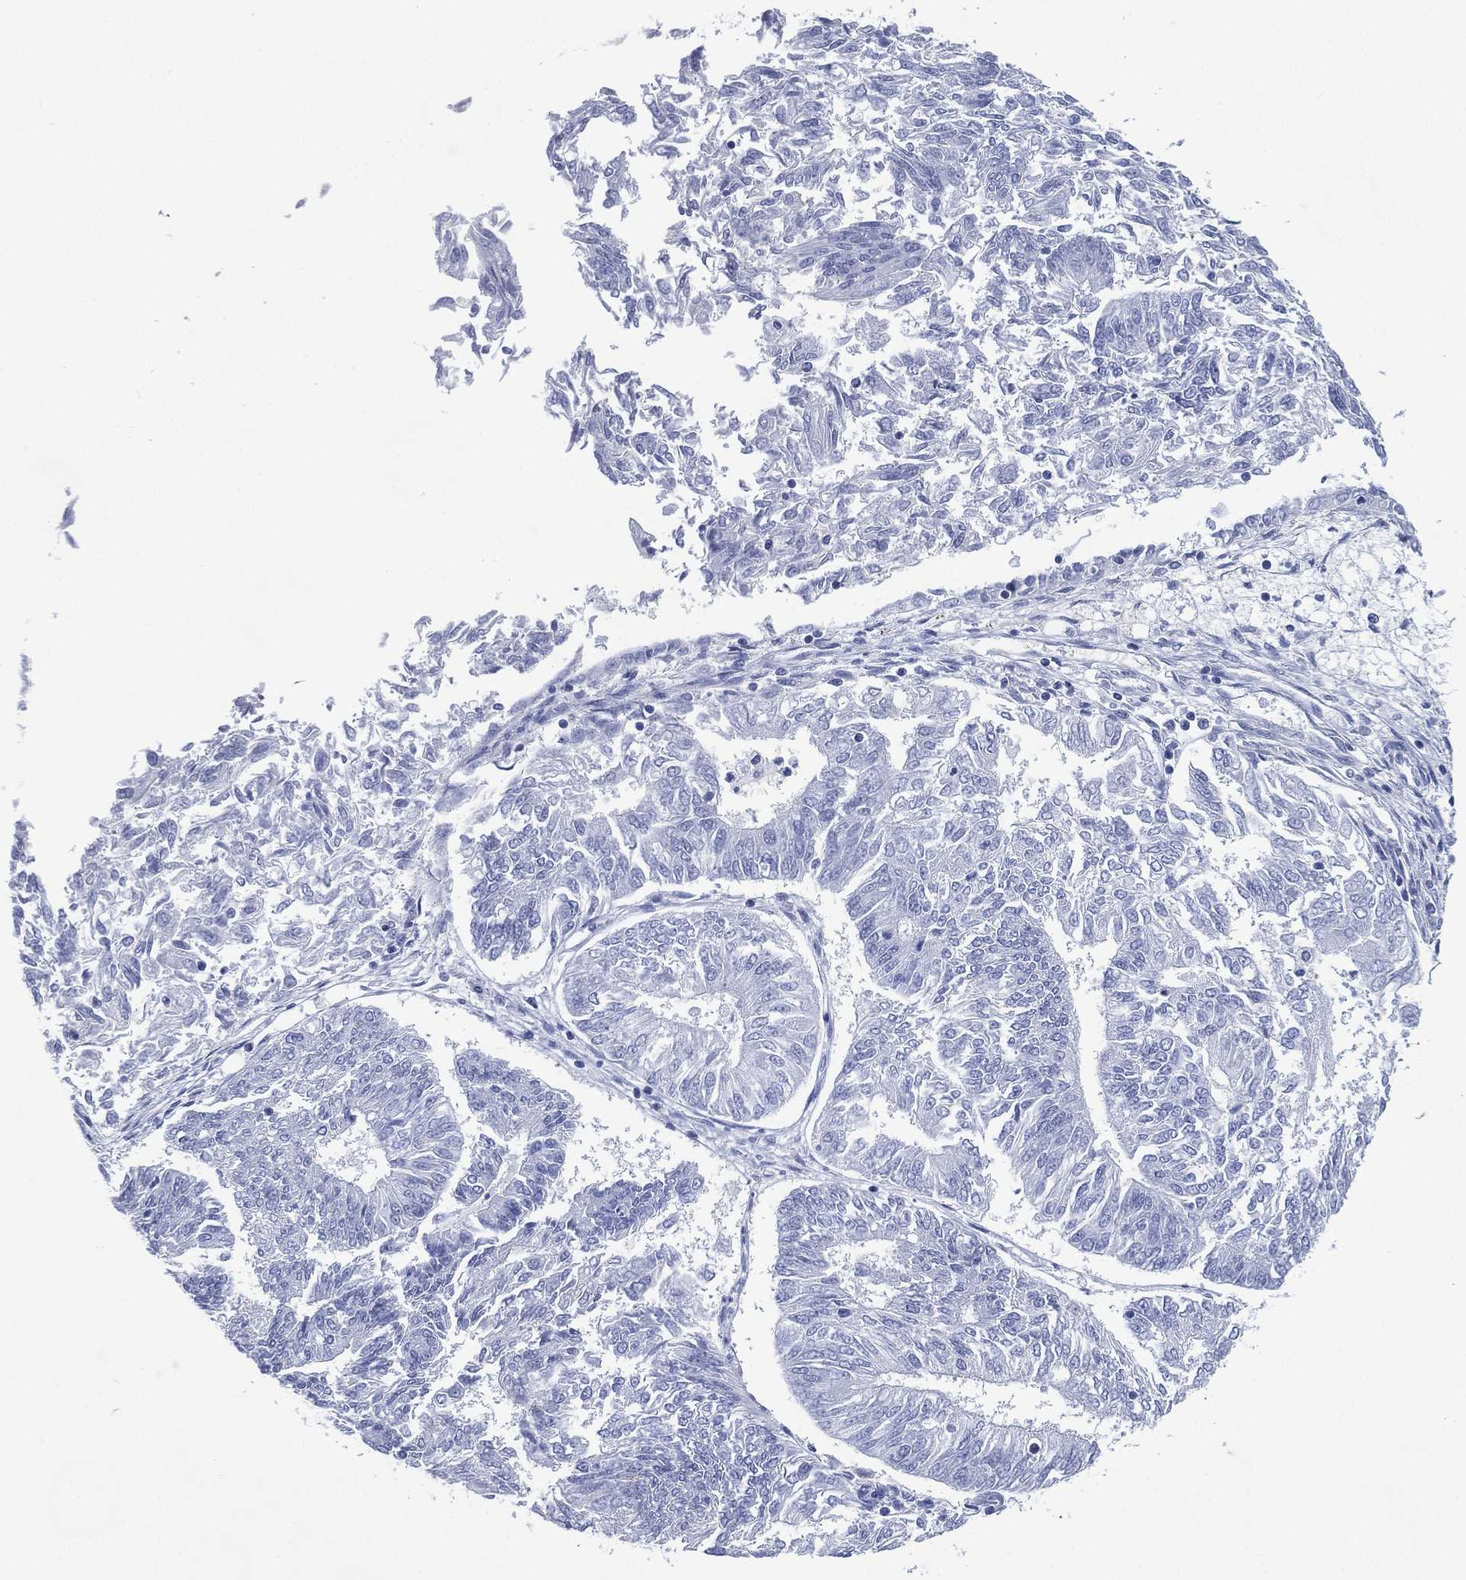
{"staining": {"intensity": "negative", "quantity": "none", "location": "none"}, "tissue": "endometrial cancer", "cell_type": "Tumor cells", "image_type": "cancer", "snomed": [{"axis": "morphology", "description": "Adenocarcinoma, NOS"}, {"axis": "topography", "description": "Endometrium"}], "caption": "A photomicrograph of endometrial cancer stained for a protein demonstrates no brown staining in tumor cells. The staining is performed using DAB brown chromogen with nuclei counter-stained in using hematoxylin.", "gene": "TMEM247", "patient": {"sex": "female", "age": 58}}